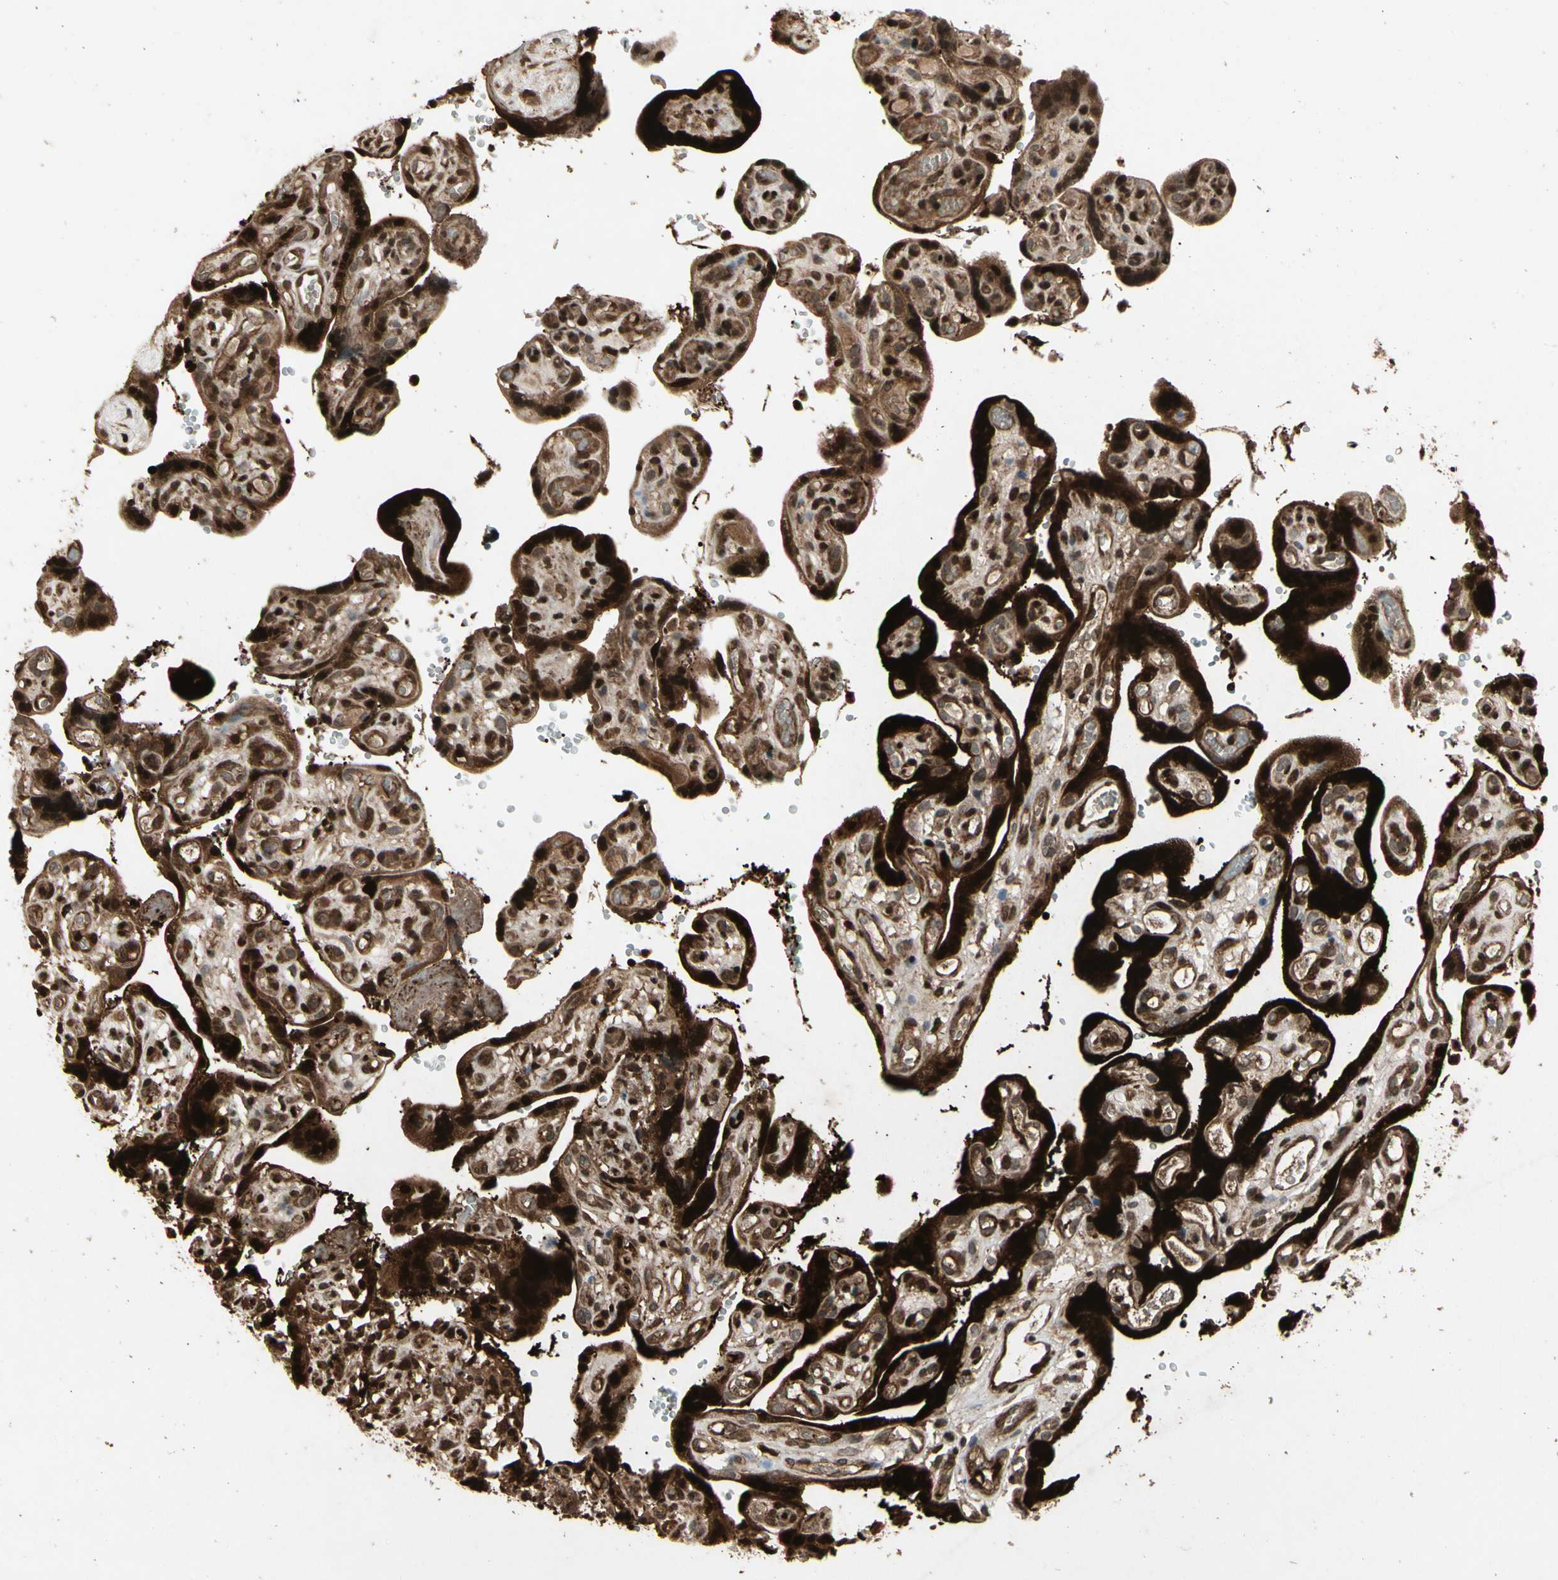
{"staining": {"intensity": "moderate", "quantity": ">75%", "location": "cytoplasmic/membranous,nuclear"}, "tissue": "placenta", "cell_type": "Decidual cells", "image_type": "normal", "snomed": [{"axis": "morphology", "description": "Normal tissue, NOS"}, {"axis": "topography", "description": "Placenta"}], "caption": "A high-resolution photomicrograph shows immunohistochemistry (IHC) staining of benign placenta, which exhibits moderate cytoplasmic/membranous,nuclear expression in about >75% of decidual cells. Nuclei are stained in blue.", "gene": "GLRX", "patient": {"sex": "female", "age": 30}}